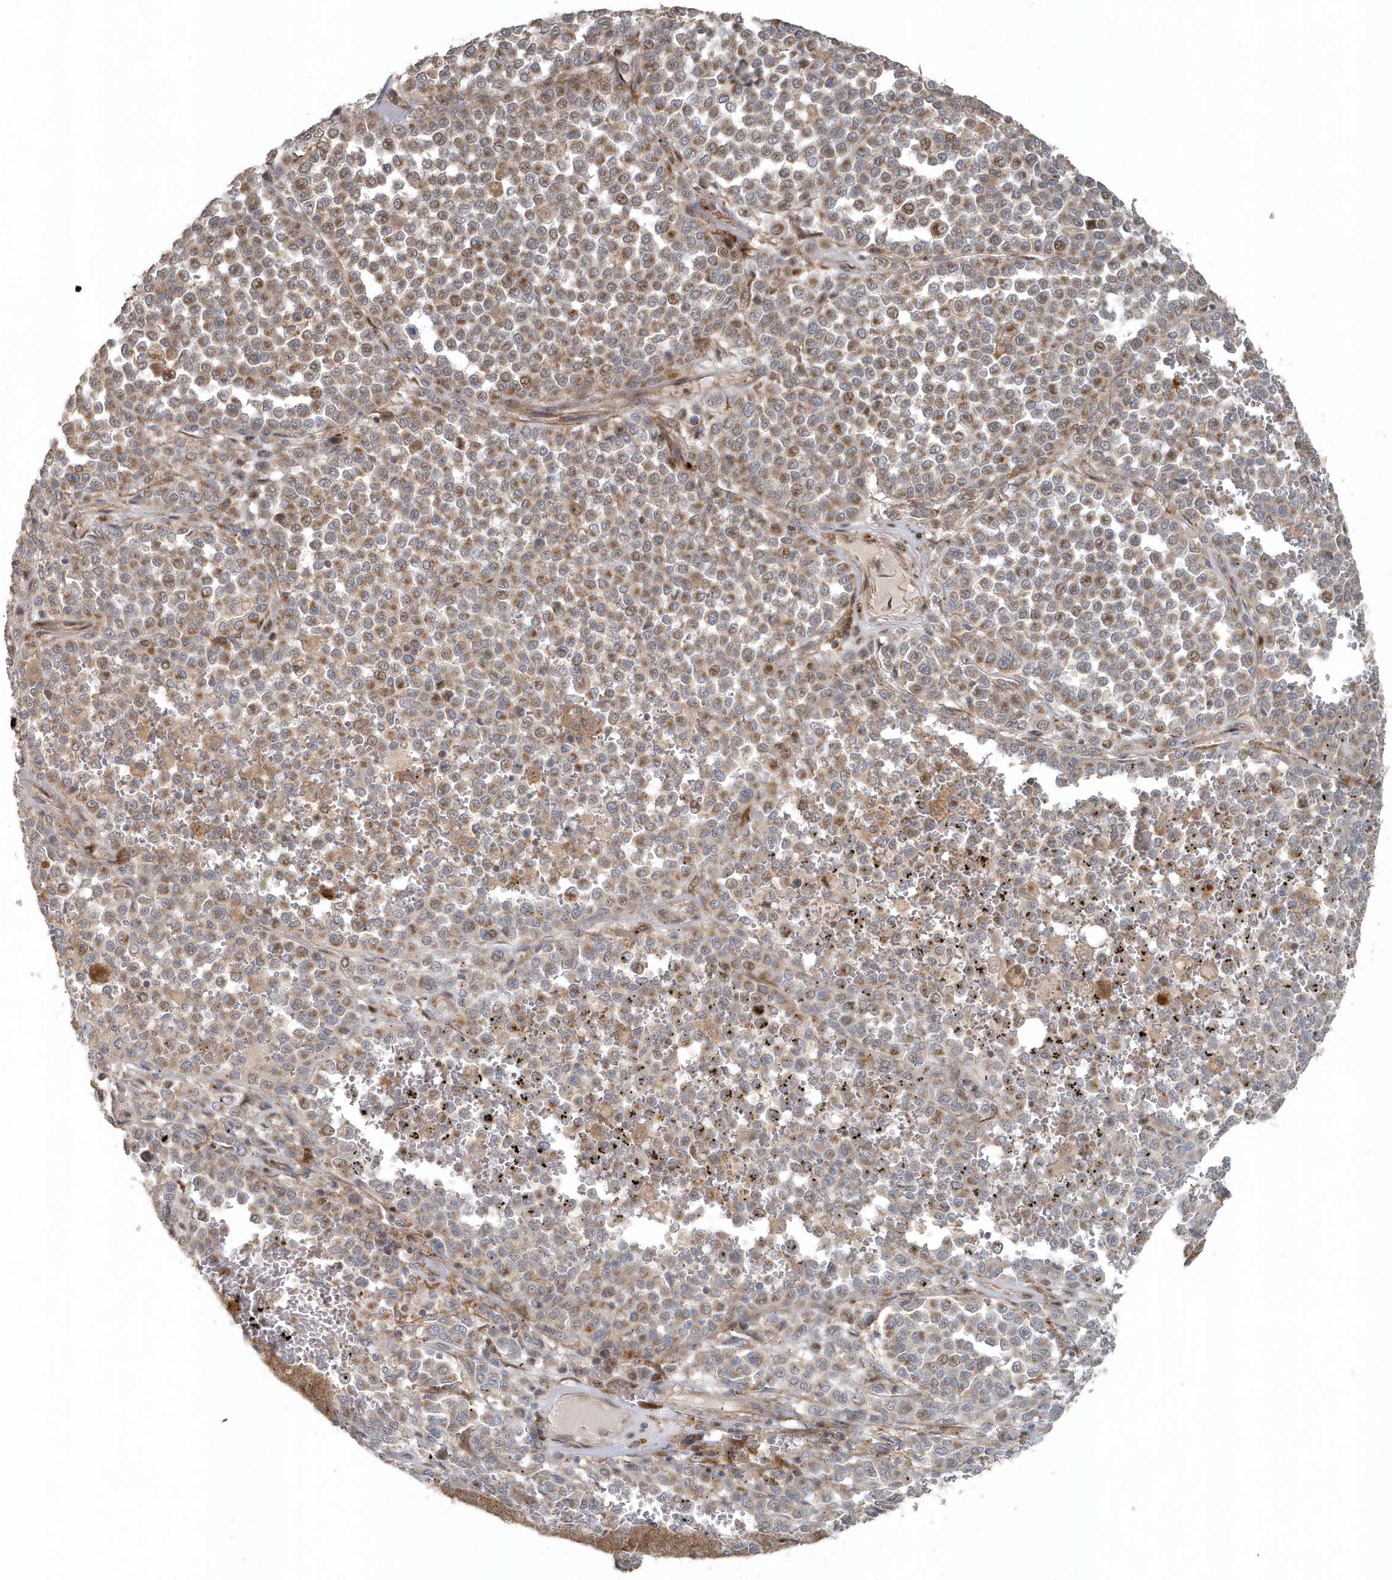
{"staining": {"intensity": "moderate", "quantity": ">75%", "location": "cytoplasmic/membranous"}, "tissue": "melanoma", "cell_type": "Tumor cells", "image_type": "cancer", "snomed": [{"axis": "morphology", "description": "Malignant melanoma, Metastatic site"}, {"axis": "topography", "description": "Pancreas"}], "caption": "Melanoma tissue reveals moderate cytoplasmic/membranous staining in about >75% of tumor cells, visualized by immunohistochemistry. The staining was performed using DAB (3,3'-diaminobenzidine), with brown indicating positive protein expression. Nuclei are stained blue with hematoxylin.", "gene": "MMUT", "patient": {"sex": "female", "age": 30}}